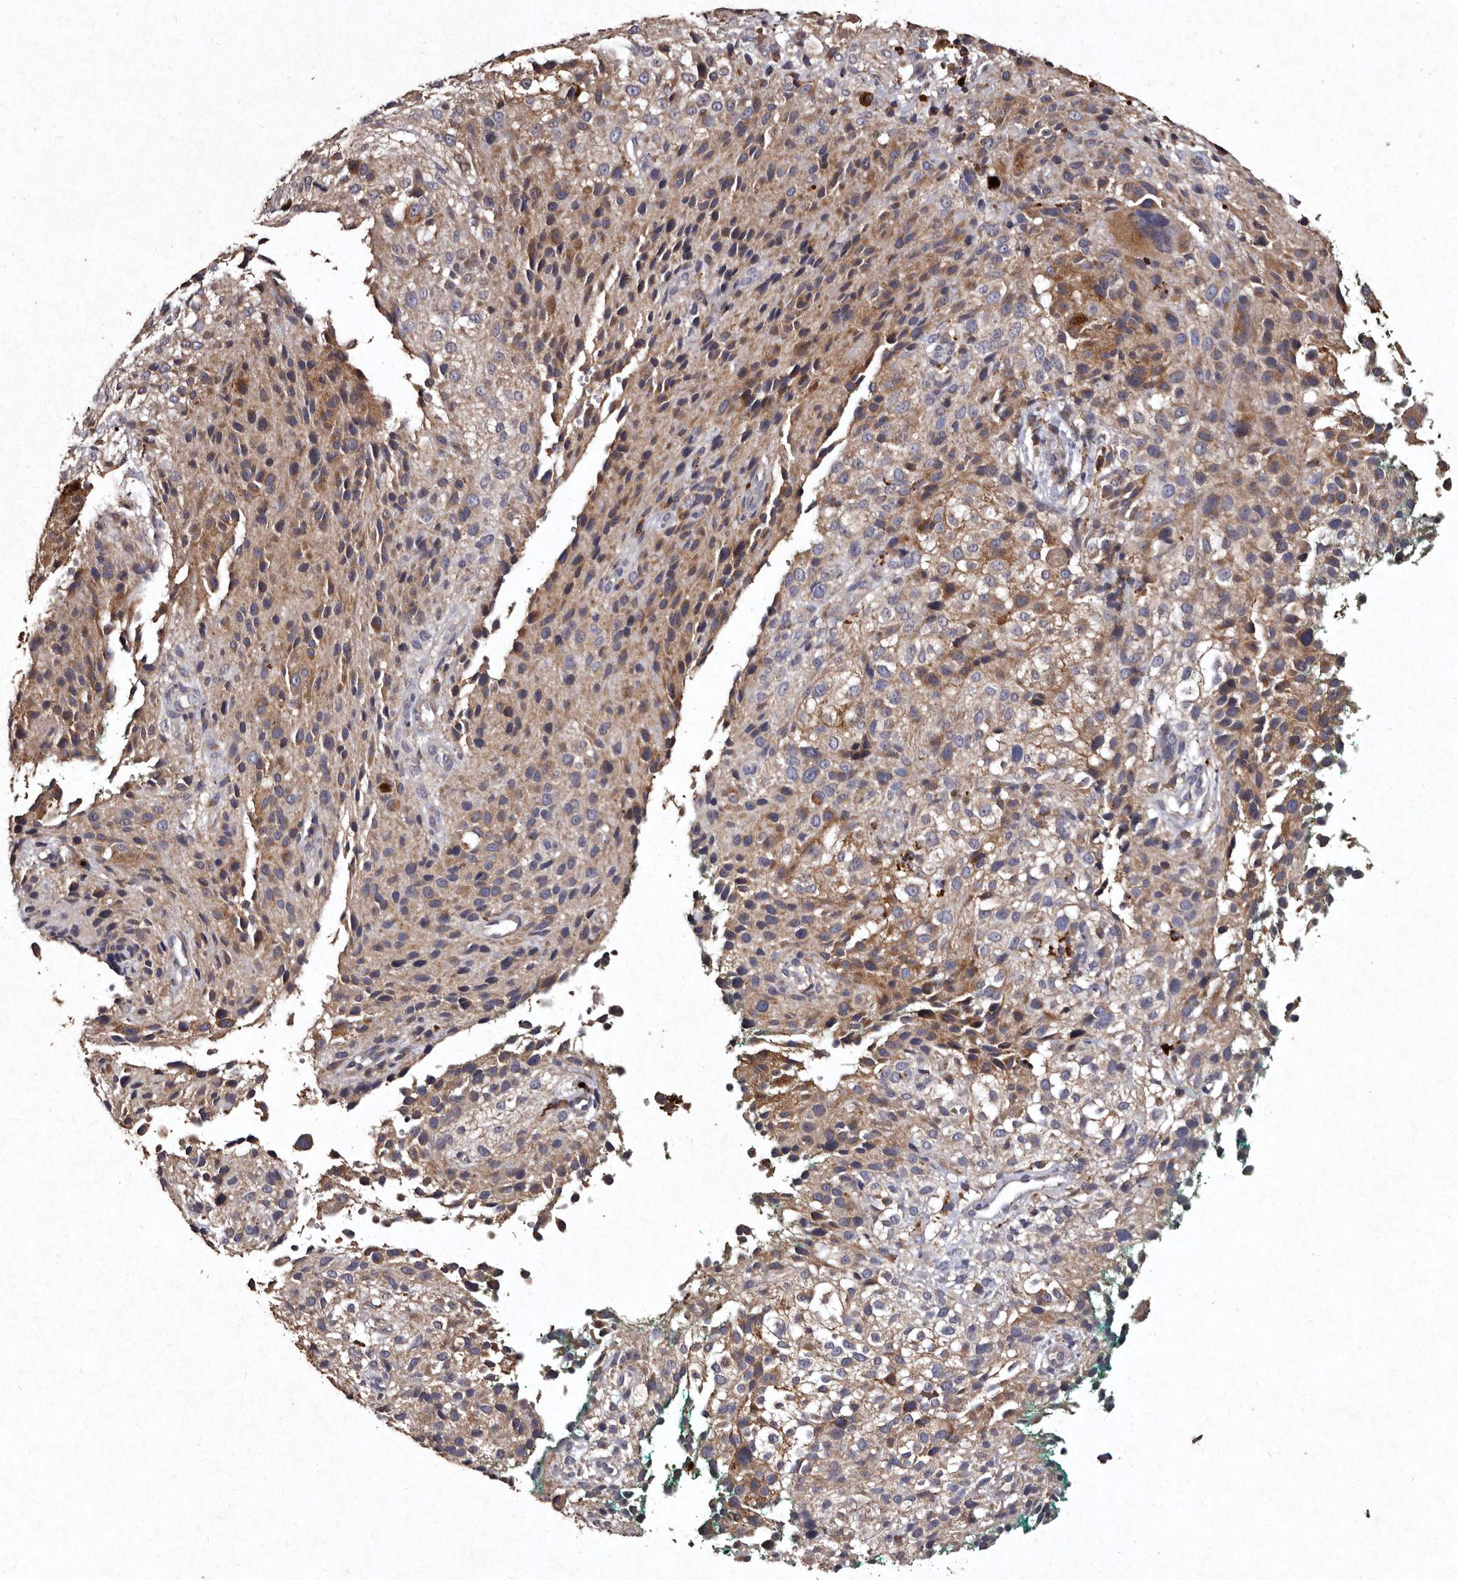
{"staining": {"intensity": "moderate", "quantity": ">75%", "location": "cytoplasmic/membranous"}, "tissue": "melanoma", "cell_type": "Tumor cells", "image_type": "cancer", "snomed": [{"axis": "morphology", "description": "Necrosis, NOS"}, {"axis": "morphology", "description": "Malignant melanoma, NOS"}, {"axis": "topography", "description": "Skin"}], "caption": "High-power microscopy captured an immunohistochemistry (IHC) micrograph of melanoma, revealing moderate cytoplasmic/membranous expression in about >75% of tumor cells.", "gene": "TFB1M", "patient": {"sex": "female", "age": 87}}